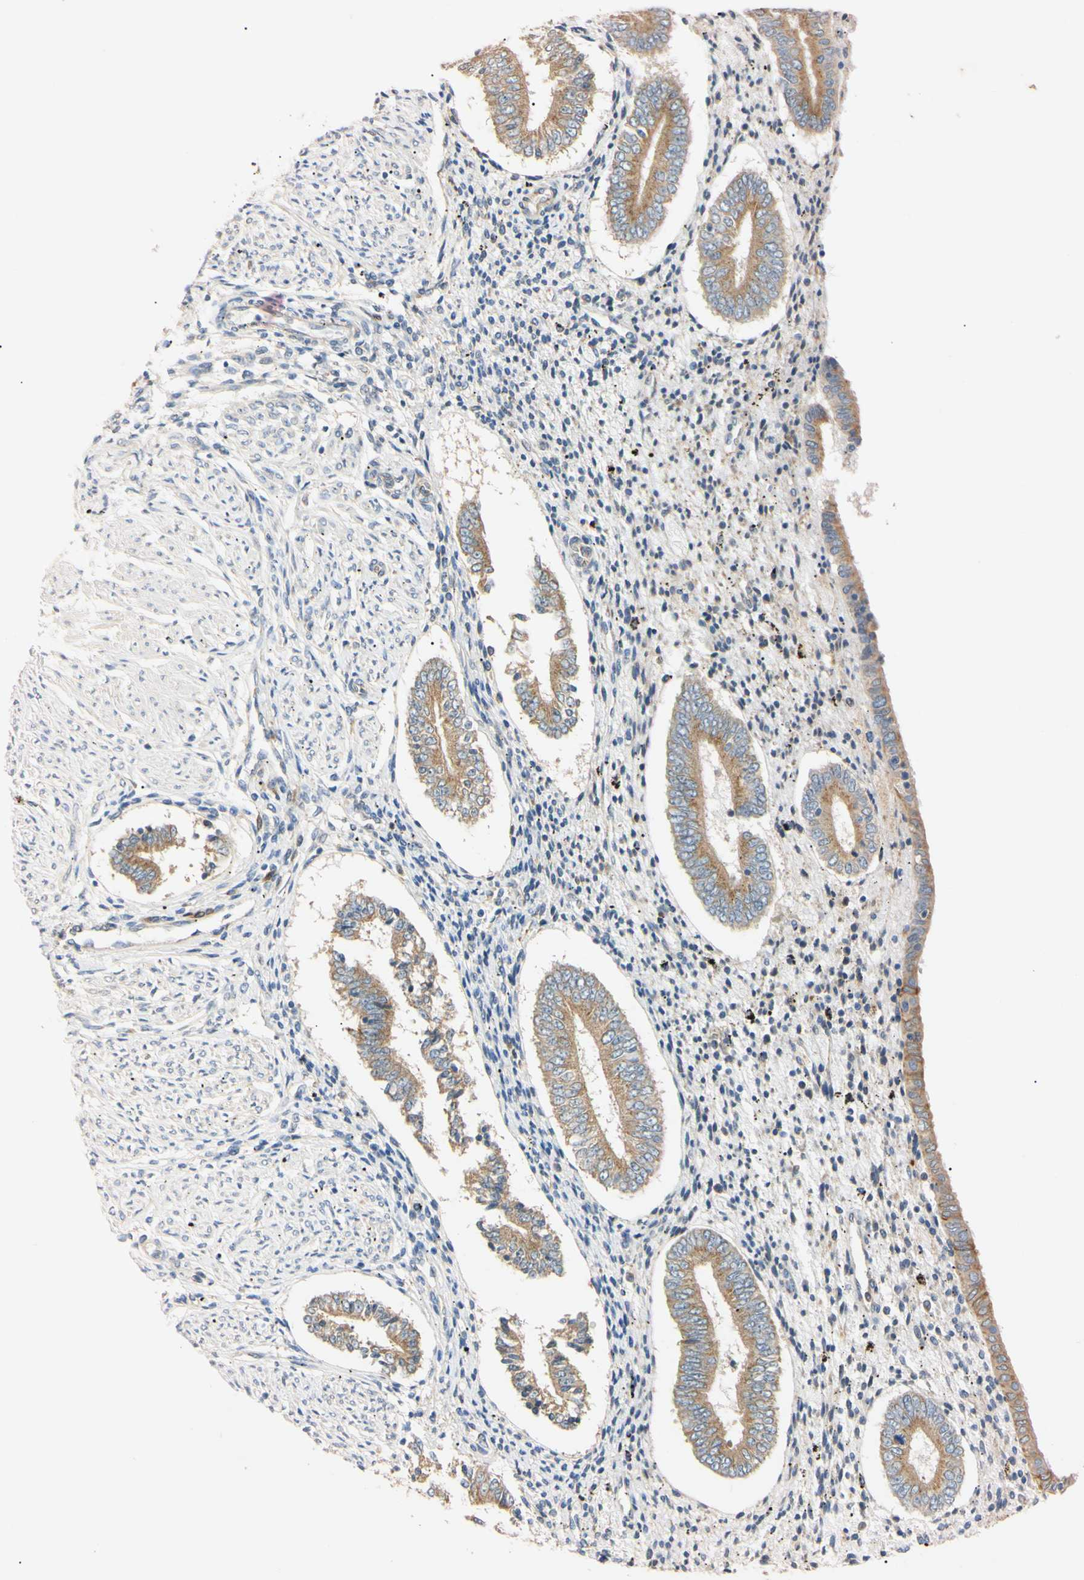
{"staining": {"intensity": "weak", "quantity": "25%-75%", "location": "cytoplasmic/membranous"}, "tissue": "endometrium", "cell_type": "Cells in endometrial stroma", "image_type": "normal", "snomed": [{"axis": "morphology", "description": "Normal tissue, NOS"}, {"axis": "topography", "description": "Endometrium"}], "caption": "Protein expression analysis of benign endometrium demonstrates weak cytoplasmic/membranous expression in about 25%-75% of cells in endometrial stroma.", "gene": "IER3IP1", "patient": {"sex": "female", "age": 42}}